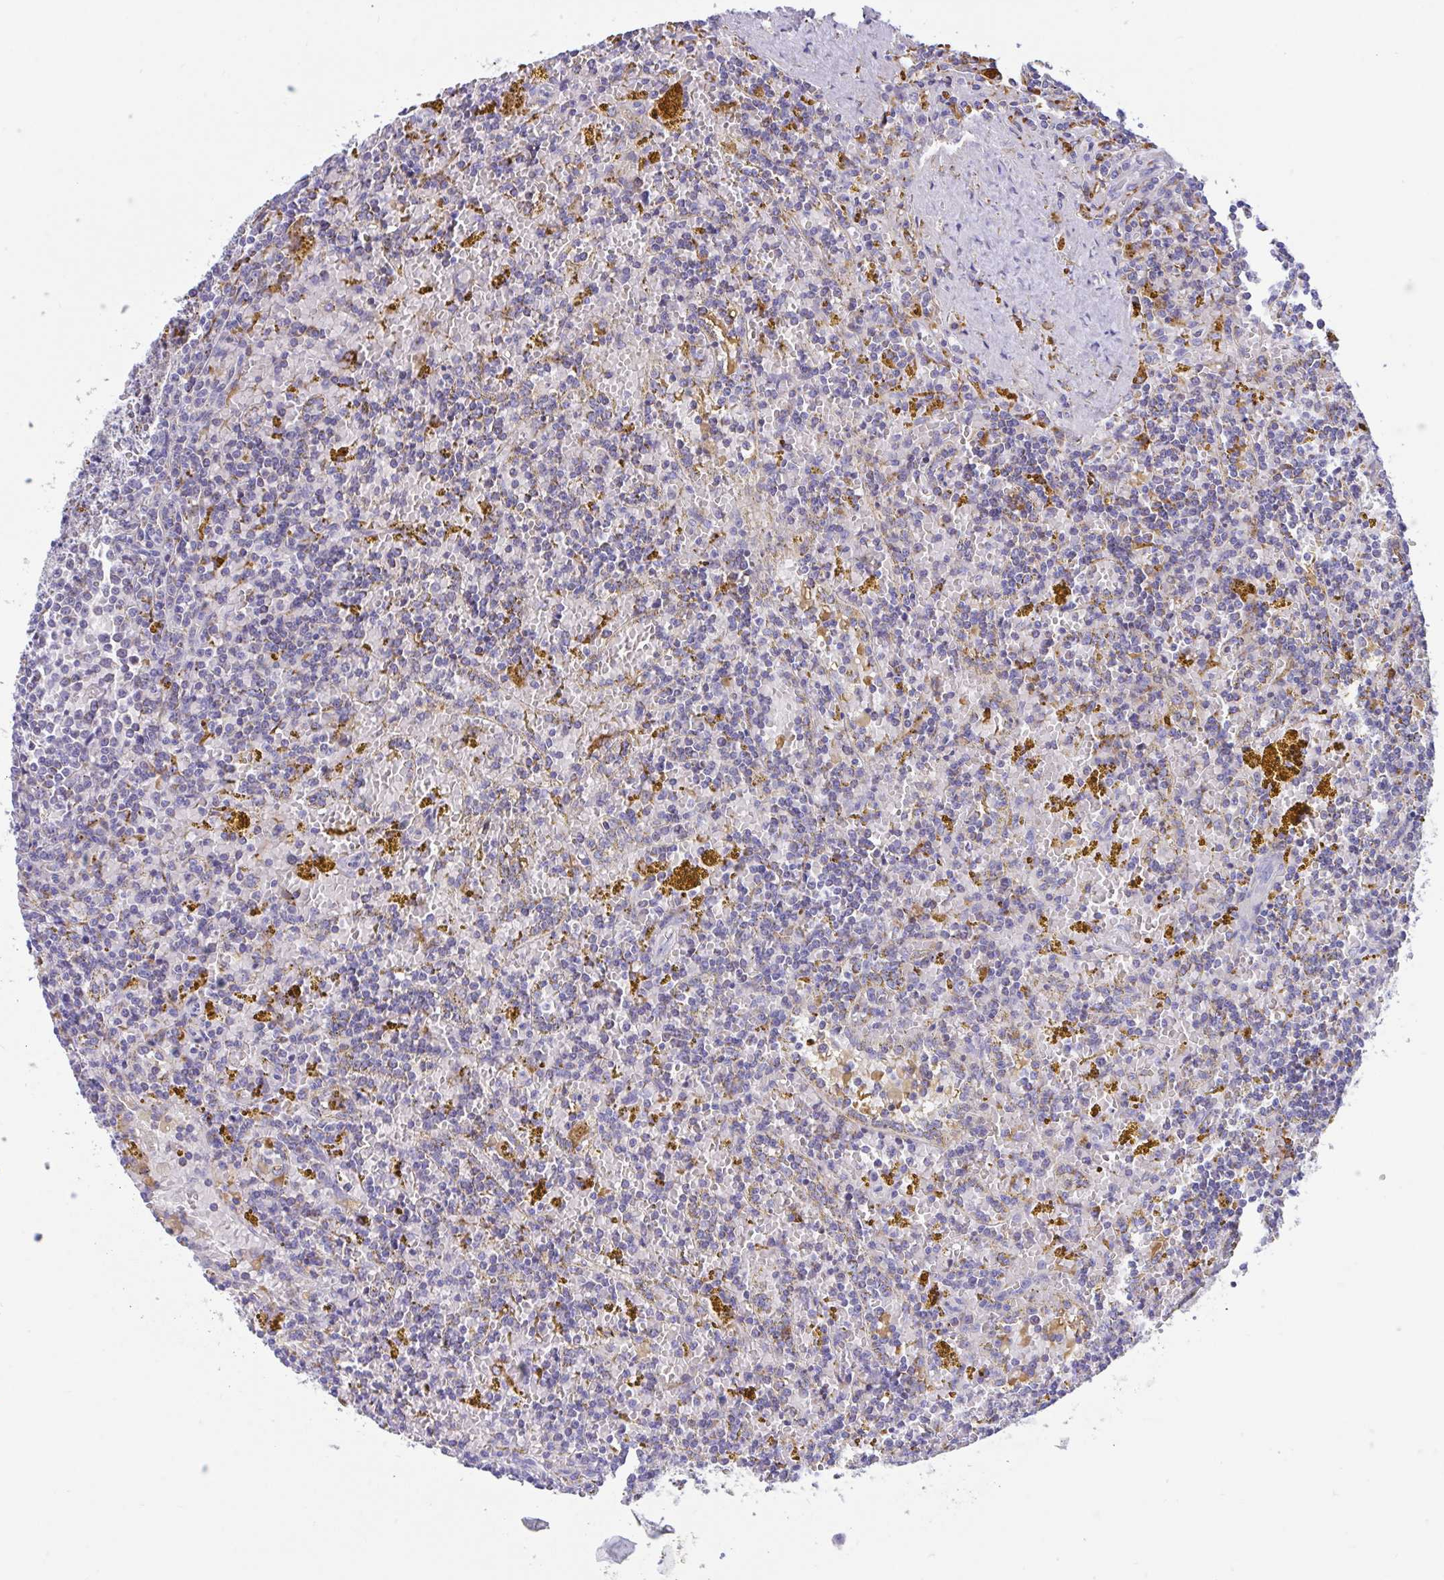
{"staining": {"intensity": "negative", "quantity": "none", "location": "none"}, "tissue": "lymphoma", "cell_type": "Tumor cells", "image_type": "cancer", "snomed": [{"axis": "morphology", "description": "Malignant lymphoma, non-Hodgkin's type, Low grade"}, {"axis": "topography", "description": "Spleen"}, {"axis": "topography", "description": "Lymph node"}], "caption": "Immunohistochemistry histopathology image of neoplastic tissue: lymphoma stained with DAB shows no significant protein staining in tumor cells.", "gene": "DTX3", "patient": {"sex": "female", "age": 66}}